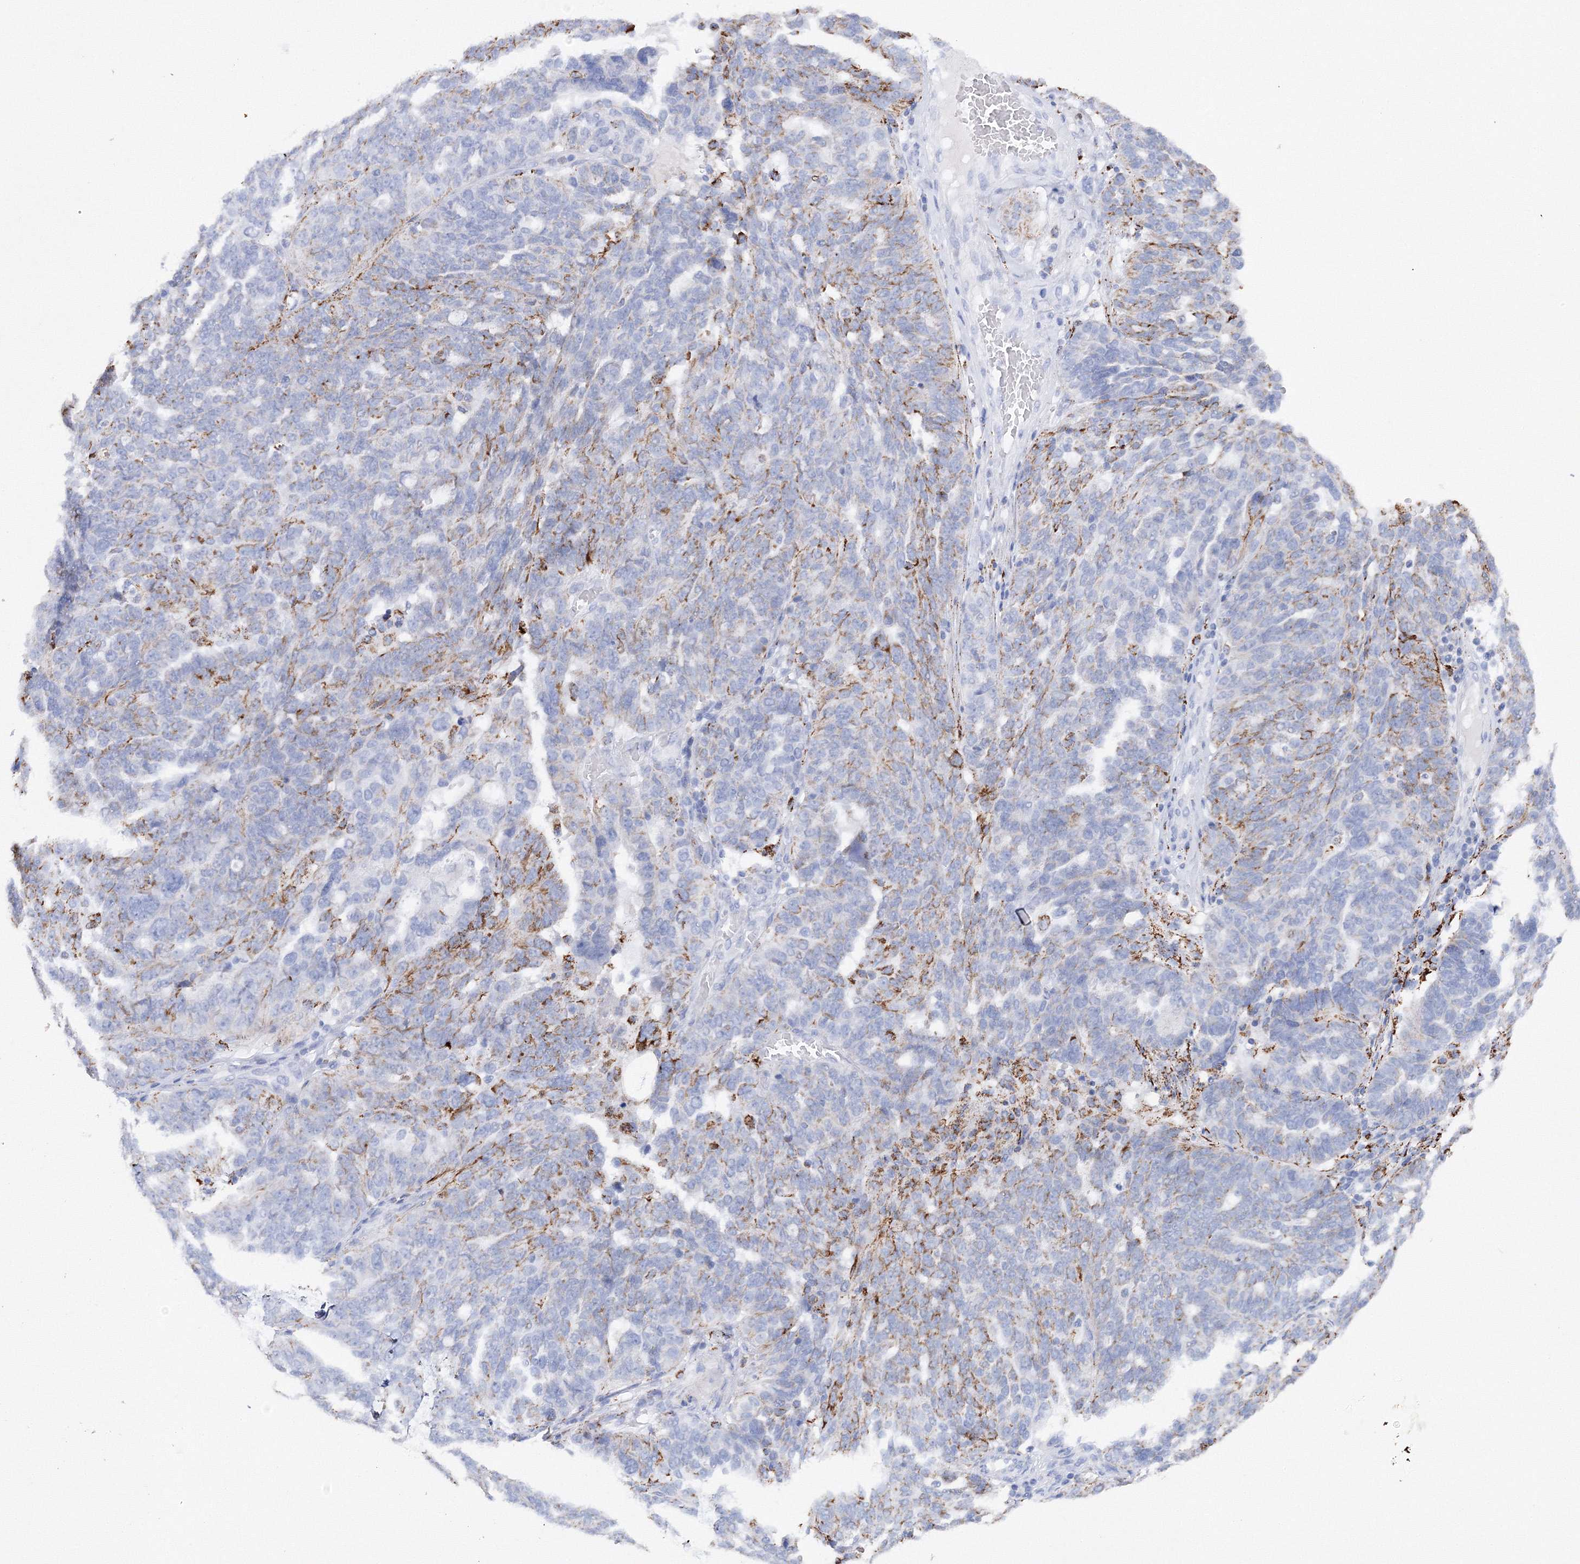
{"staining": {"intensity": "moderate", "quantity": "<25%", "location": "cytoplasmic/membranous"}, "tissue": "ovarian cancer", "cell_type": "Tumor cells", "image_type": "cancer", "snomed": [{"axis": "morphology", "description": "Cystadenocarcinoma, serous, NOS"}, {"axis": "topography", "description": "Ovary"}], "caption": "High-power microscopy captured an immunohistochemistry (IHC) histopathology image of serous cystadenocarcinoma (ovarian), revealing moderate cytoplasmic/membranous positivity in about <25% of tumor cells.", "gene": "MERTK", "patient": {"sex": "female", "age": 59}}